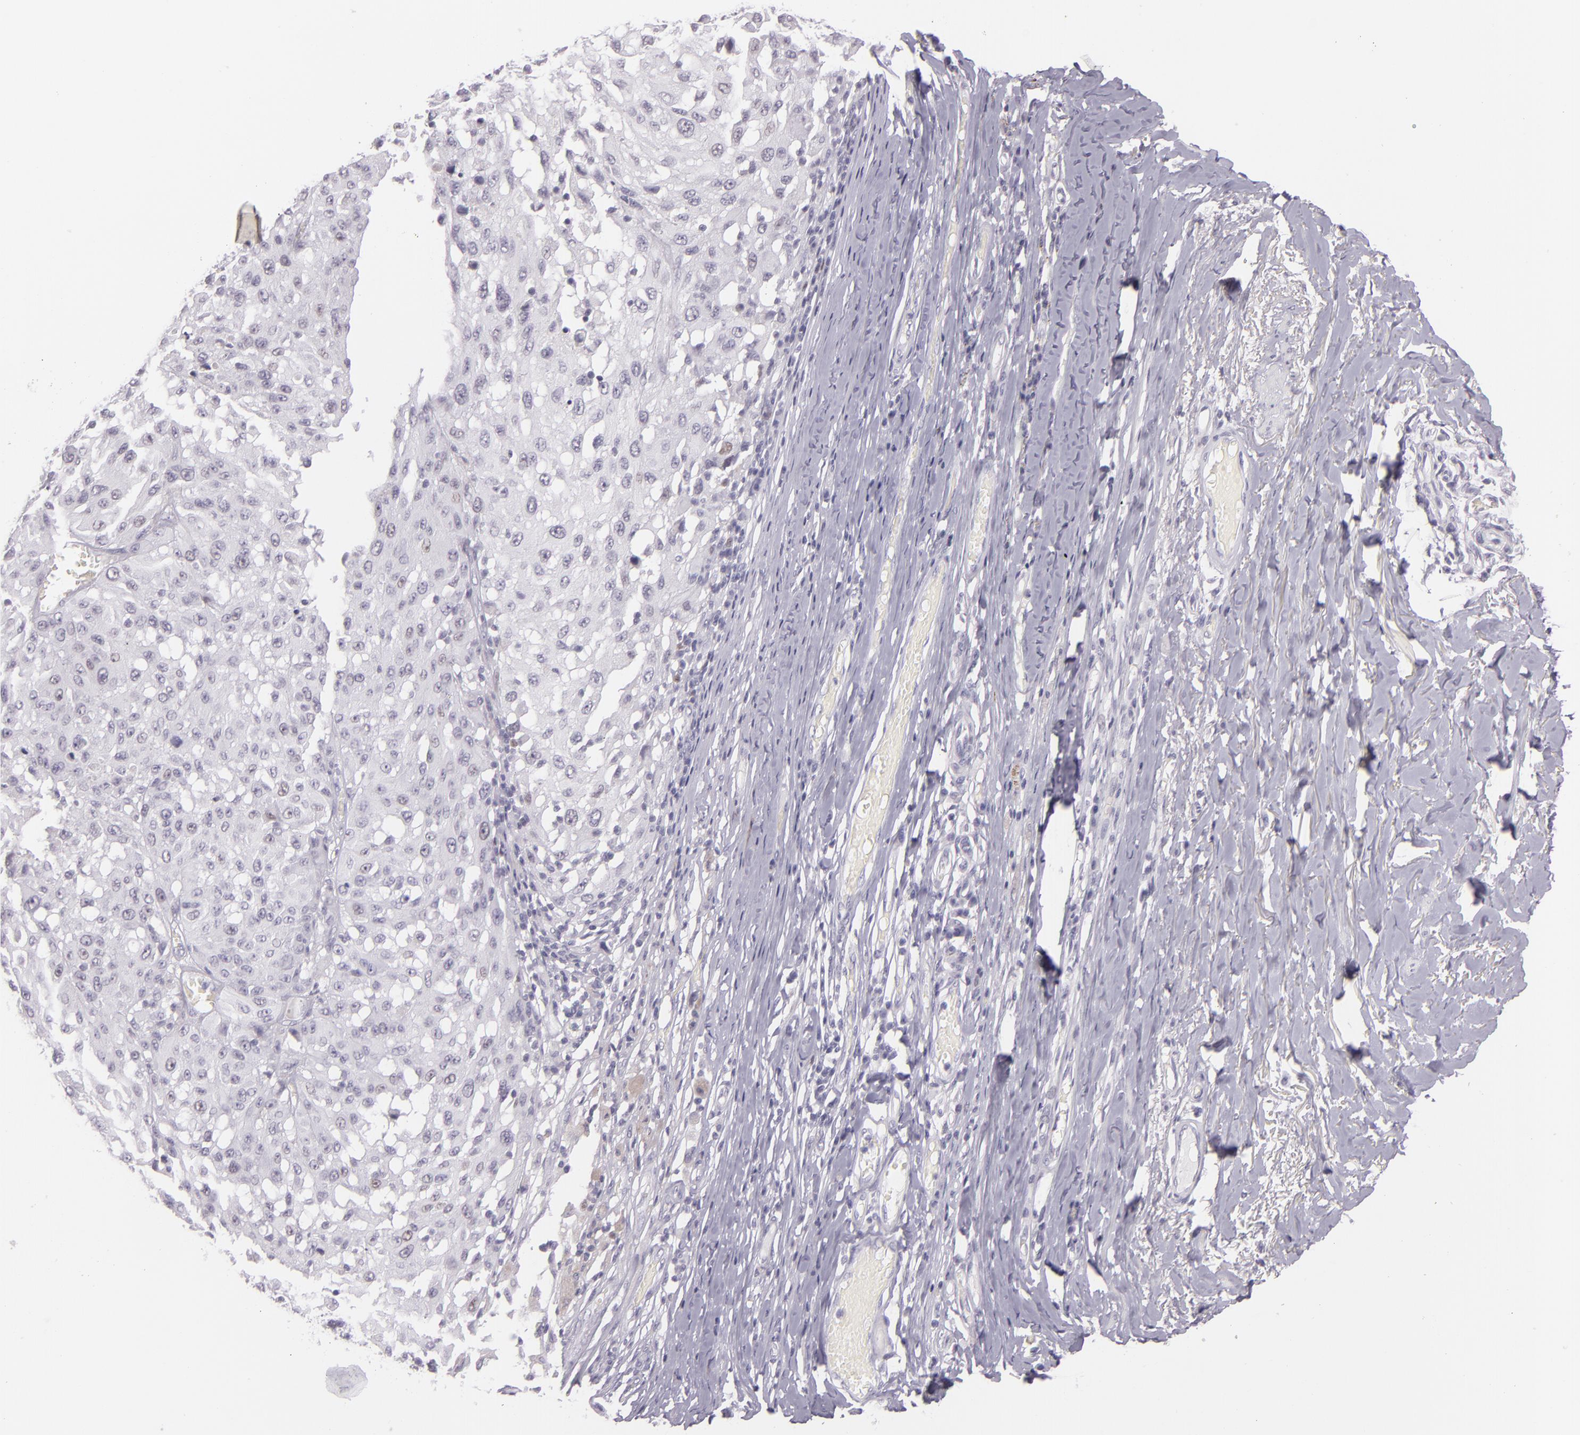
{"staining": {"intensity": "negative", "quantity": "none", "location": "none"}, "tissue": "melanoma", "cell_type": "Tumor cells", "image_type": "cancer", "snomed": [{"axis": "morphology", "description": "Malignant melanoma, NOS"}, {"axis": "topography", "description": "Skin"}], "caption": "Photomicrograph shows no protein positivity in tumor cells of melanoma tissue. Brightfield microscopy of IHC stained with DAB (3,3'-diaminobenzidine) (brown) and hematoxylin (blue), captured at high magnification.", "gene": "MCM3", "patient": {"sex": "female", "age": 77}}